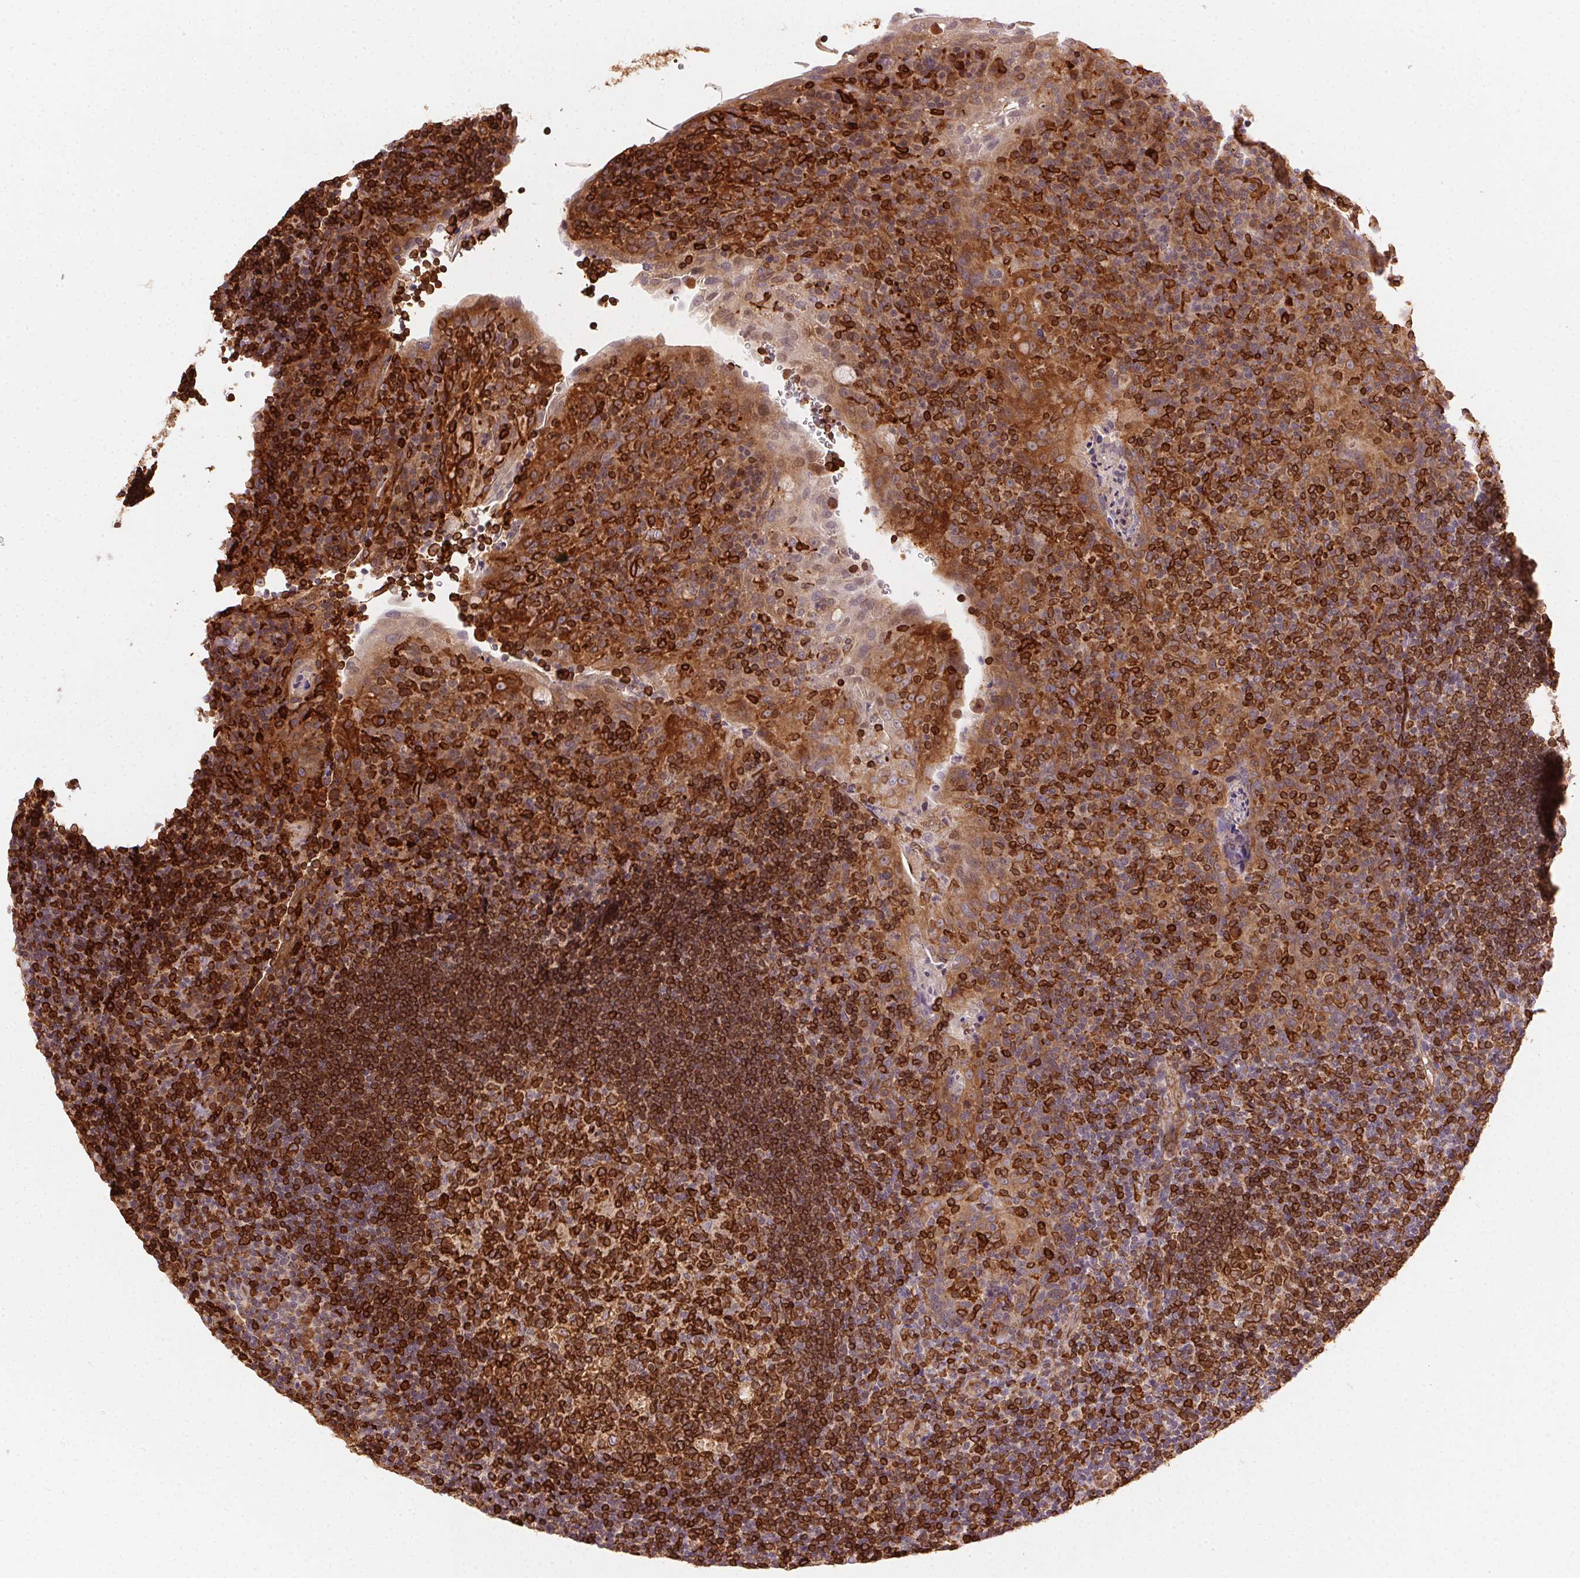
{"staining": {"intensity": "strong", "quantity": "25%-75%", "location": "cytoplasmic/membranous"}, "tissue": "tonsil", "cell_type": "Germinal center cells", "image_type": "normal", "snomed": [{"axis": "morphology", "description": "Normal tissue, NOS"}, {"axis": "topography", "description": "Tonsil"}], "caption": "Tonsil stained for a protein (brown) exhibits strong cytoplasmic/membranous positive positivity in approximately 25%-75% of germinal center cells.", "gene": "RNASET2", "patient": {"sex": "male", "age": 17}}